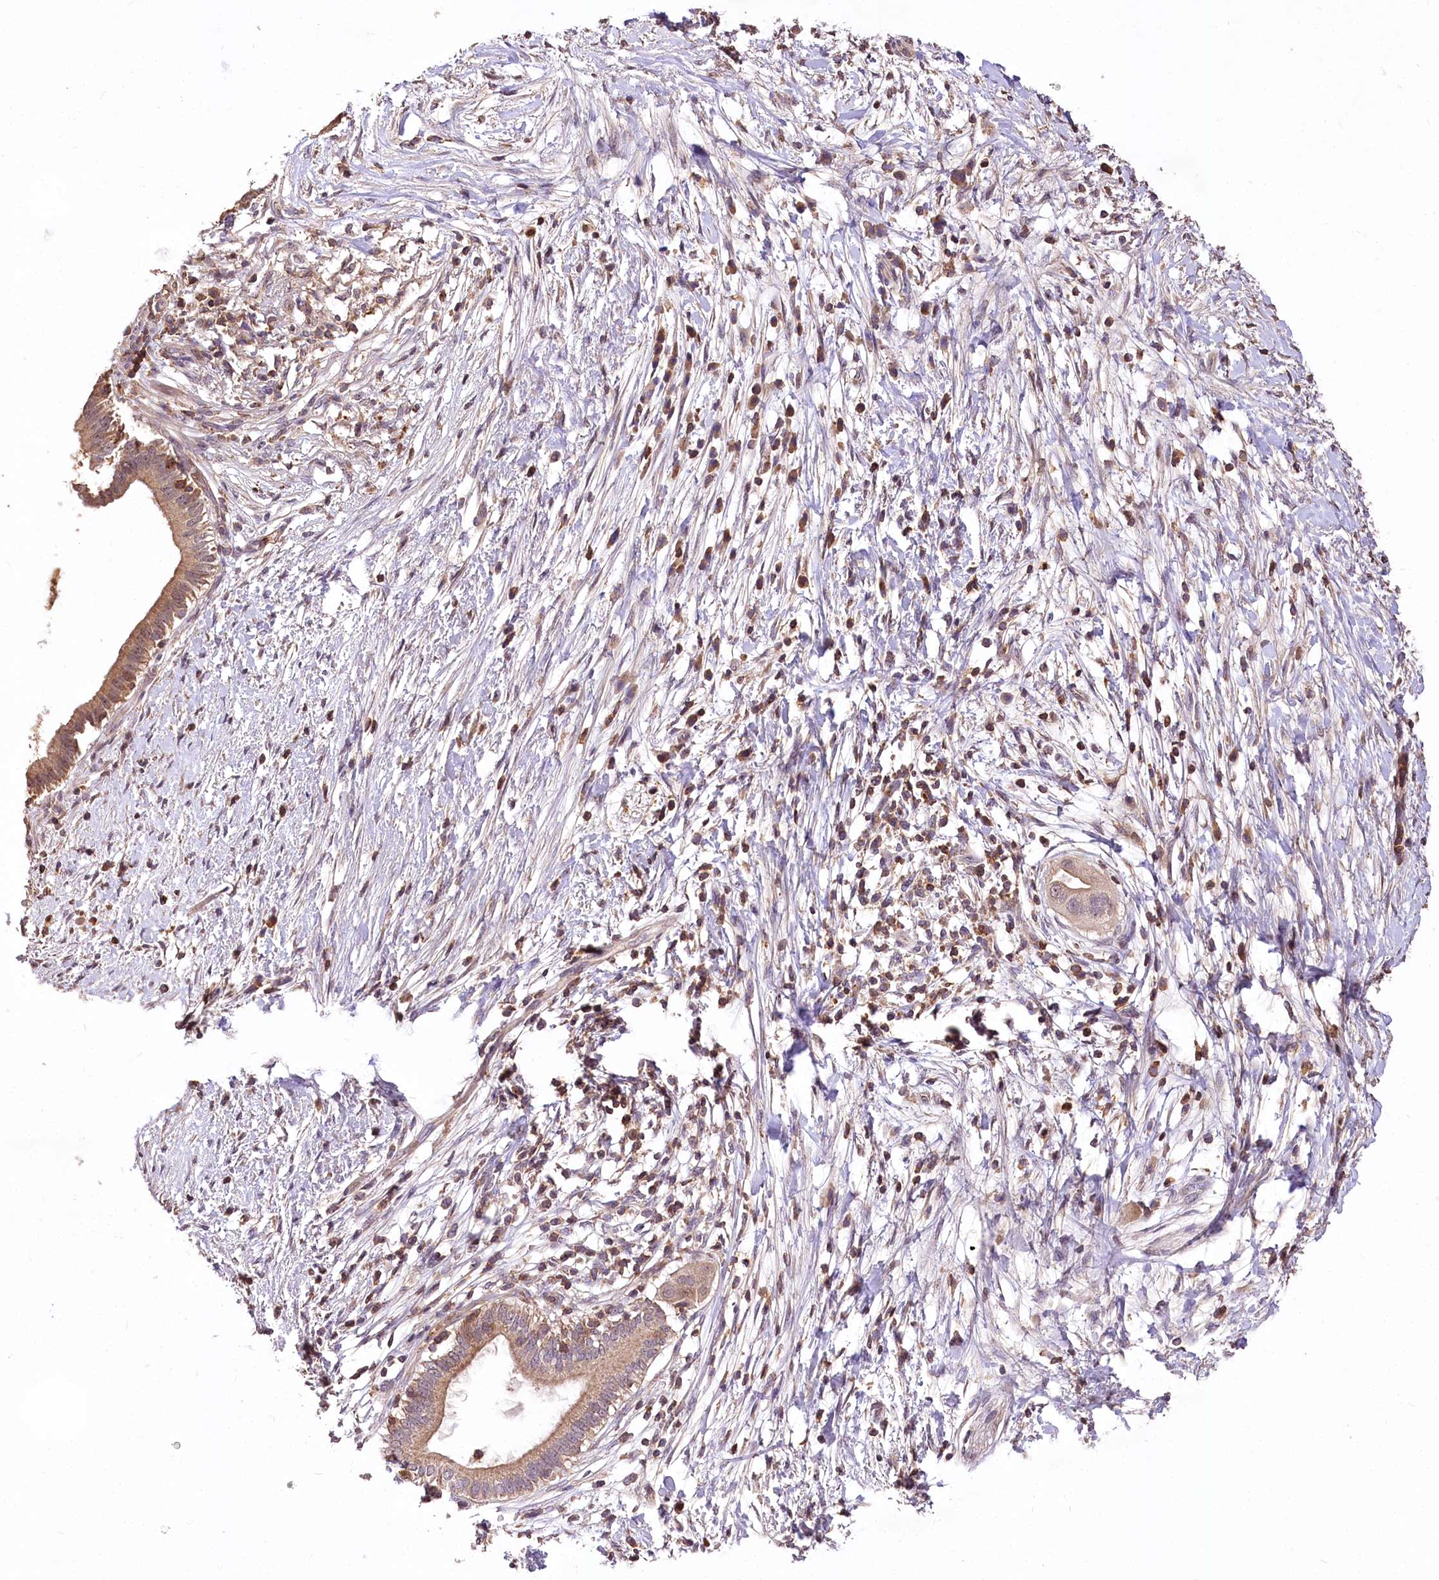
{"staining": {"intensity": "moderate", "quantity": "25%-75%", "location": "cytoplasmic/membranous"}, "tissue": "pancreatic cancer", "cell_type": "Tumor cells", "image_type": "cancer", "snomed": [{"axis": "morphology", "description": "Adenocarcinoma, NOS"}, {"axis": "topography", "description": "Pancreas"}], "caption": "Tumor cells display medium levels of moderate cytoplasmic/membranous expression in about 25%-75% of cells in human pancreatic cancer.", "gene": "SERGEF", "patient": {"sex": "male", "age": 68}}